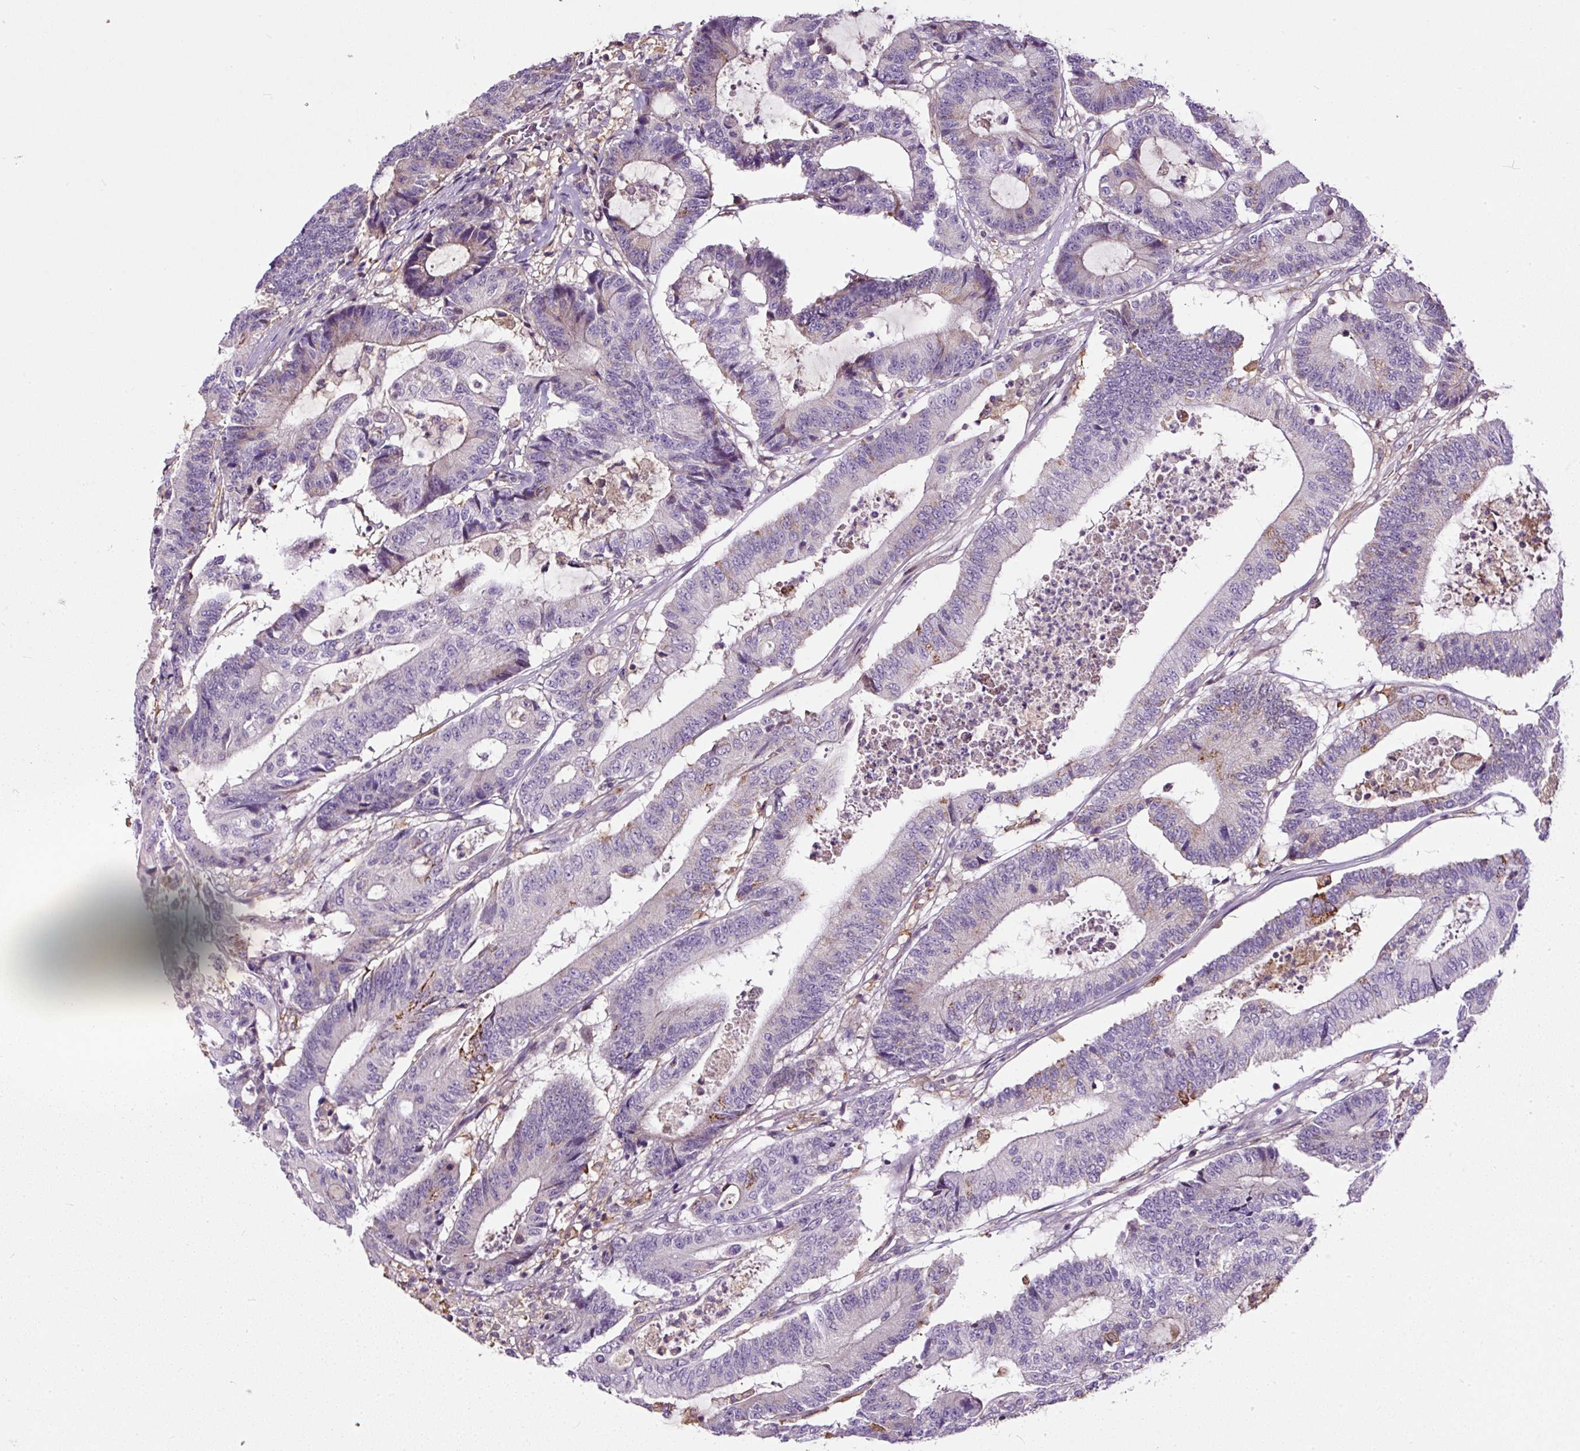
{"staining": {"intensity": "negative", "quantity": "none", "location": "none"}, "tissue": "colorectal cancer", "cell_type": "Tumor cells", "image_type": "cancer", "snomed": [{"axis": "morphology", "description": "Adenocarcinoma, NOS"}, {"axis": "topography", "description": "Colon"}], "caption": "DAB immunohistochemical staining of colorectal adenocarcinoma demonstrates no significant staining in tumor cells. The staining is performed using DAB brown chromogen with nuclei counter-stained in using hematoxylin.", "gene": "LRRC24", "patient": {"sex": "female", "age": 84}}